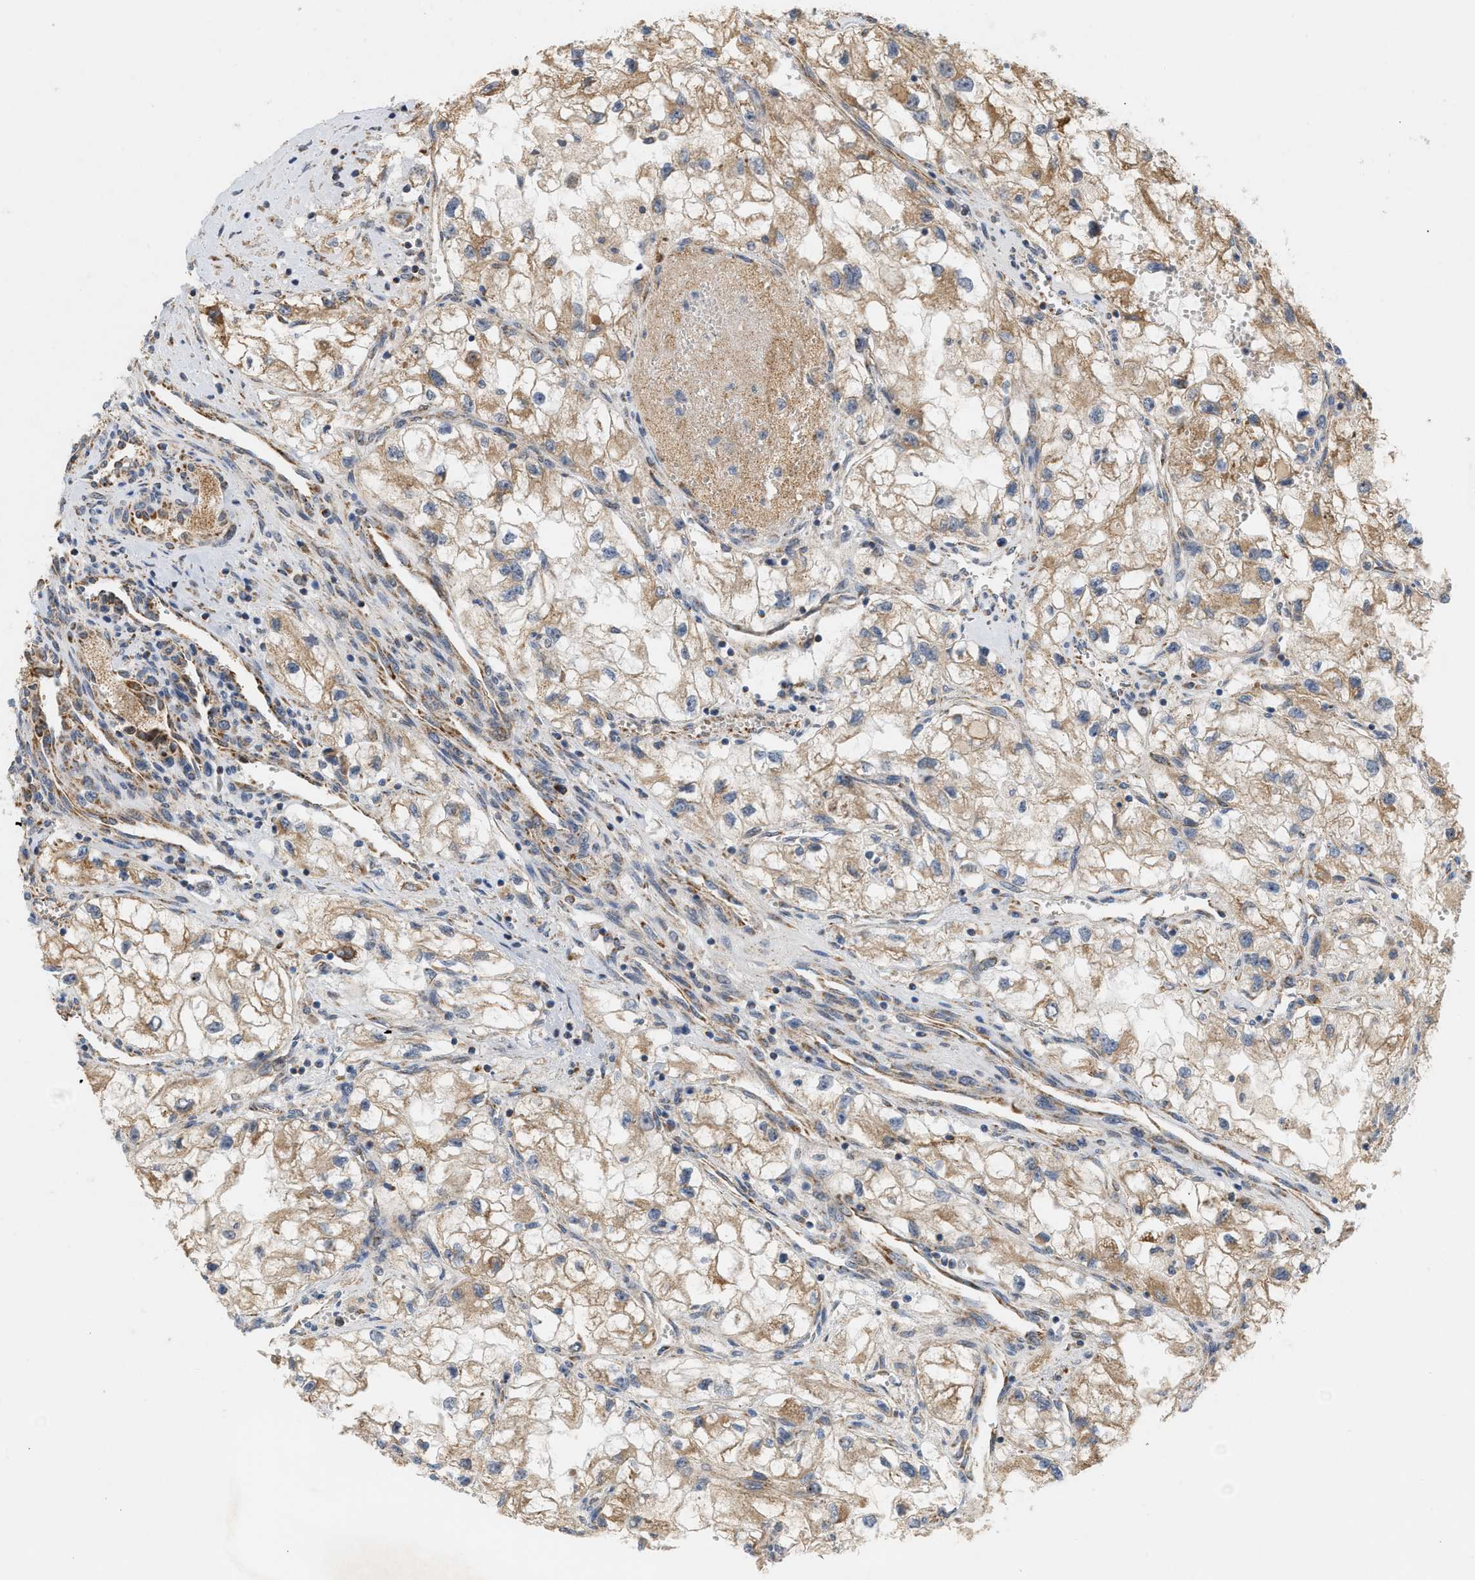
{"staining": {"intensity": "weak", "quantity": ">75%", "location": "cytoplasmic/membranous"}, "tissue": "renal cancer", "cell_type": "Tumor cells", "image_type": "cancer", "snomed": [{"axis": "morphology", "description": "Adenocarcinoma, NOS"}, {"axis": "topography", "description": "Kidney"}], "caption": "The micrograph reveals staining of renal cancer (adenocarcinoma), revealing weak cytoplasmic/membranous protein staining (brown color) within tumor cells.", "gene": "MCU", "patient": {"sex": "female", "age": 70}}